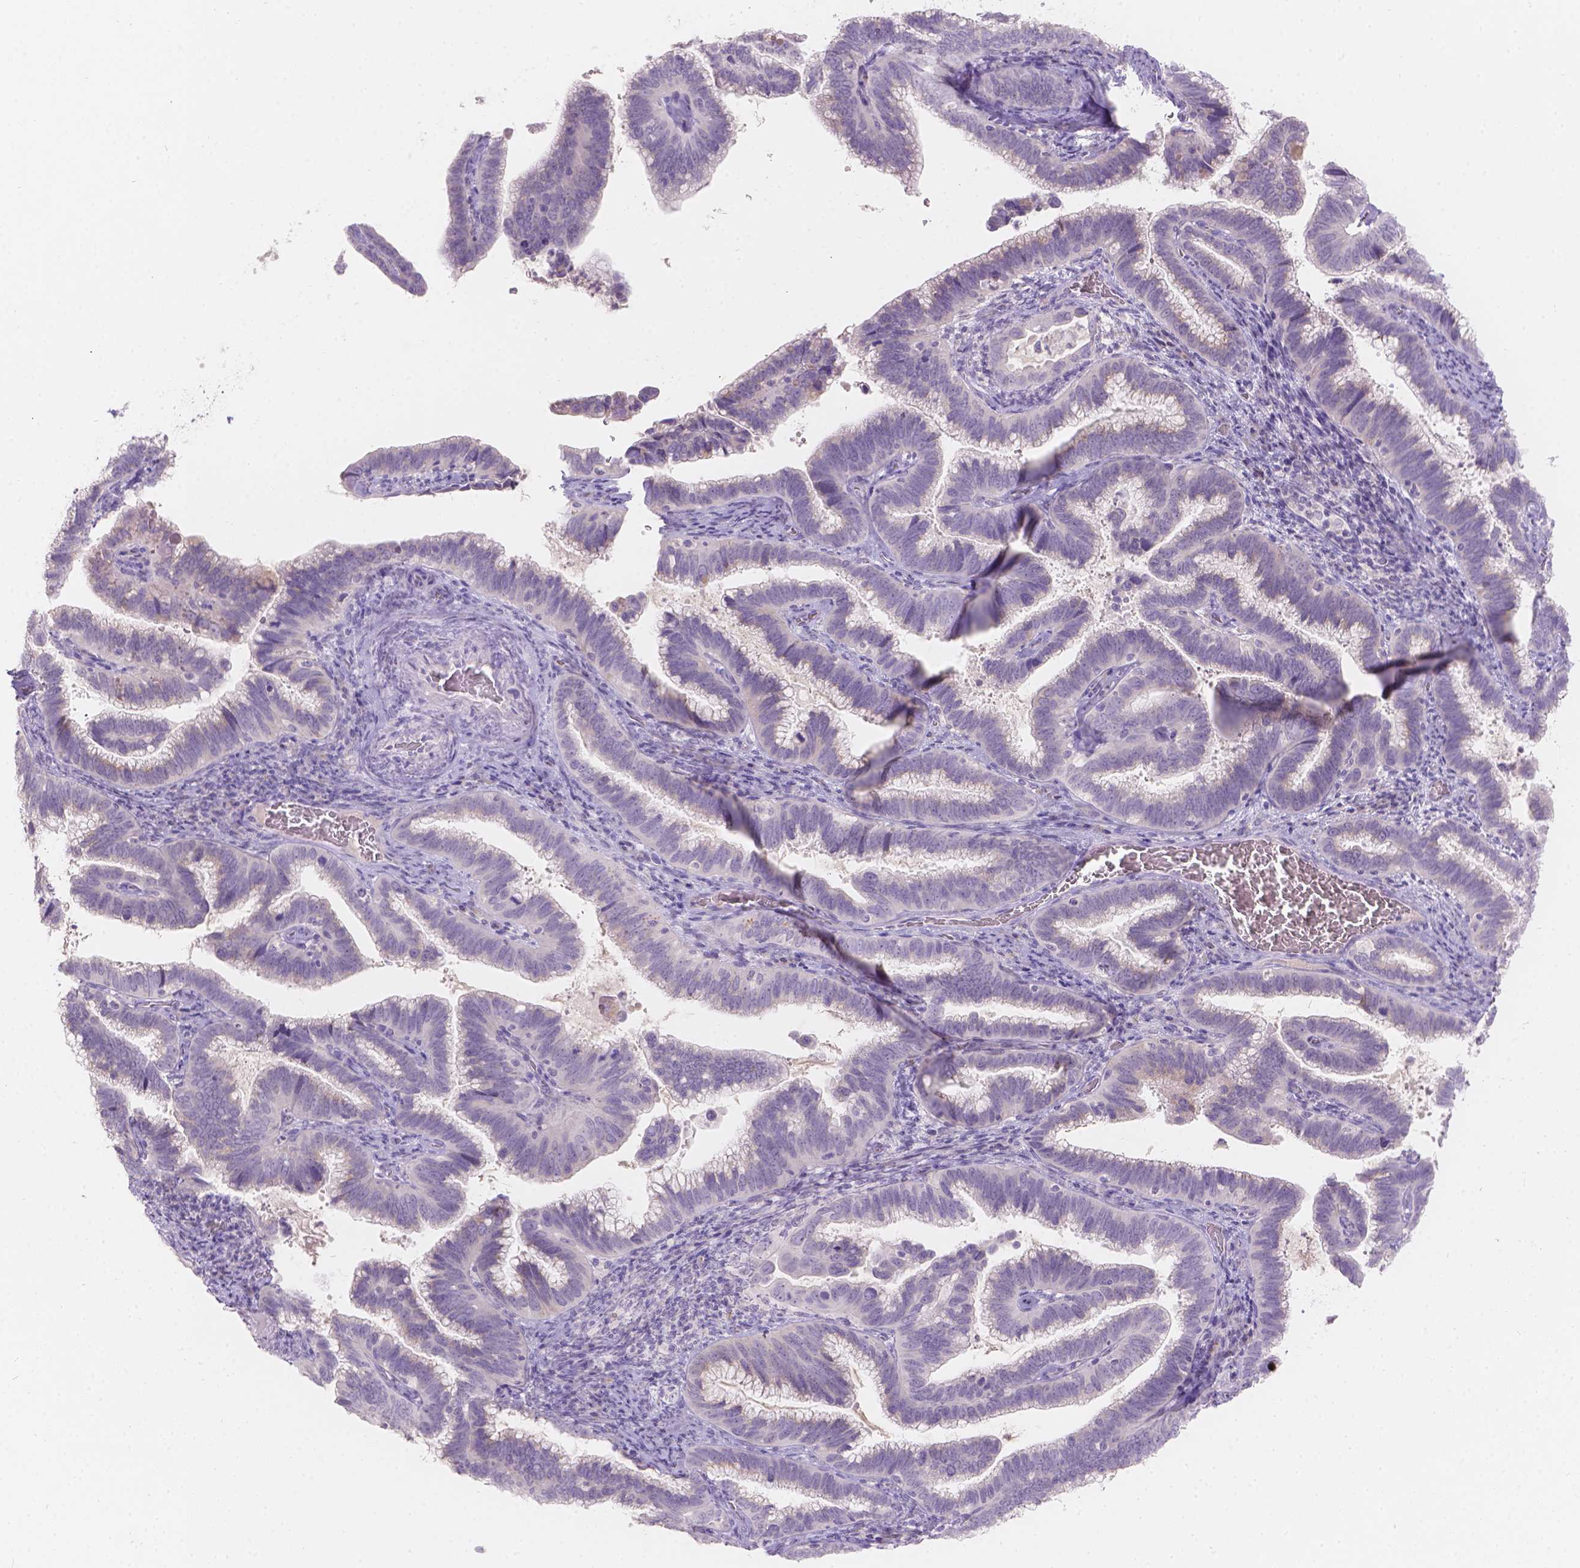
{"staining": {"intensity": "negative", "quantity": "none", "location": "none"}, "tissue": "cervical cancer", "cell_type": "Tumor cells", "image_type": "cancer", "snomed": [{"axis": "morphology", "description": "Adenocarcinoma, NOS"}, {"axis": "topography", "description": "Cervix"}], "caption": "Histopathology image shows no protein expression in tumor cells of adenocarcinoma (cervical) tissue. (DAB (3,3'-diaminobenzidine) immunohistochemistry visualized using brightfield microscopy, high magnification).", "gene": "HTN3", "patient": {"sex": "female", "age": 61}}